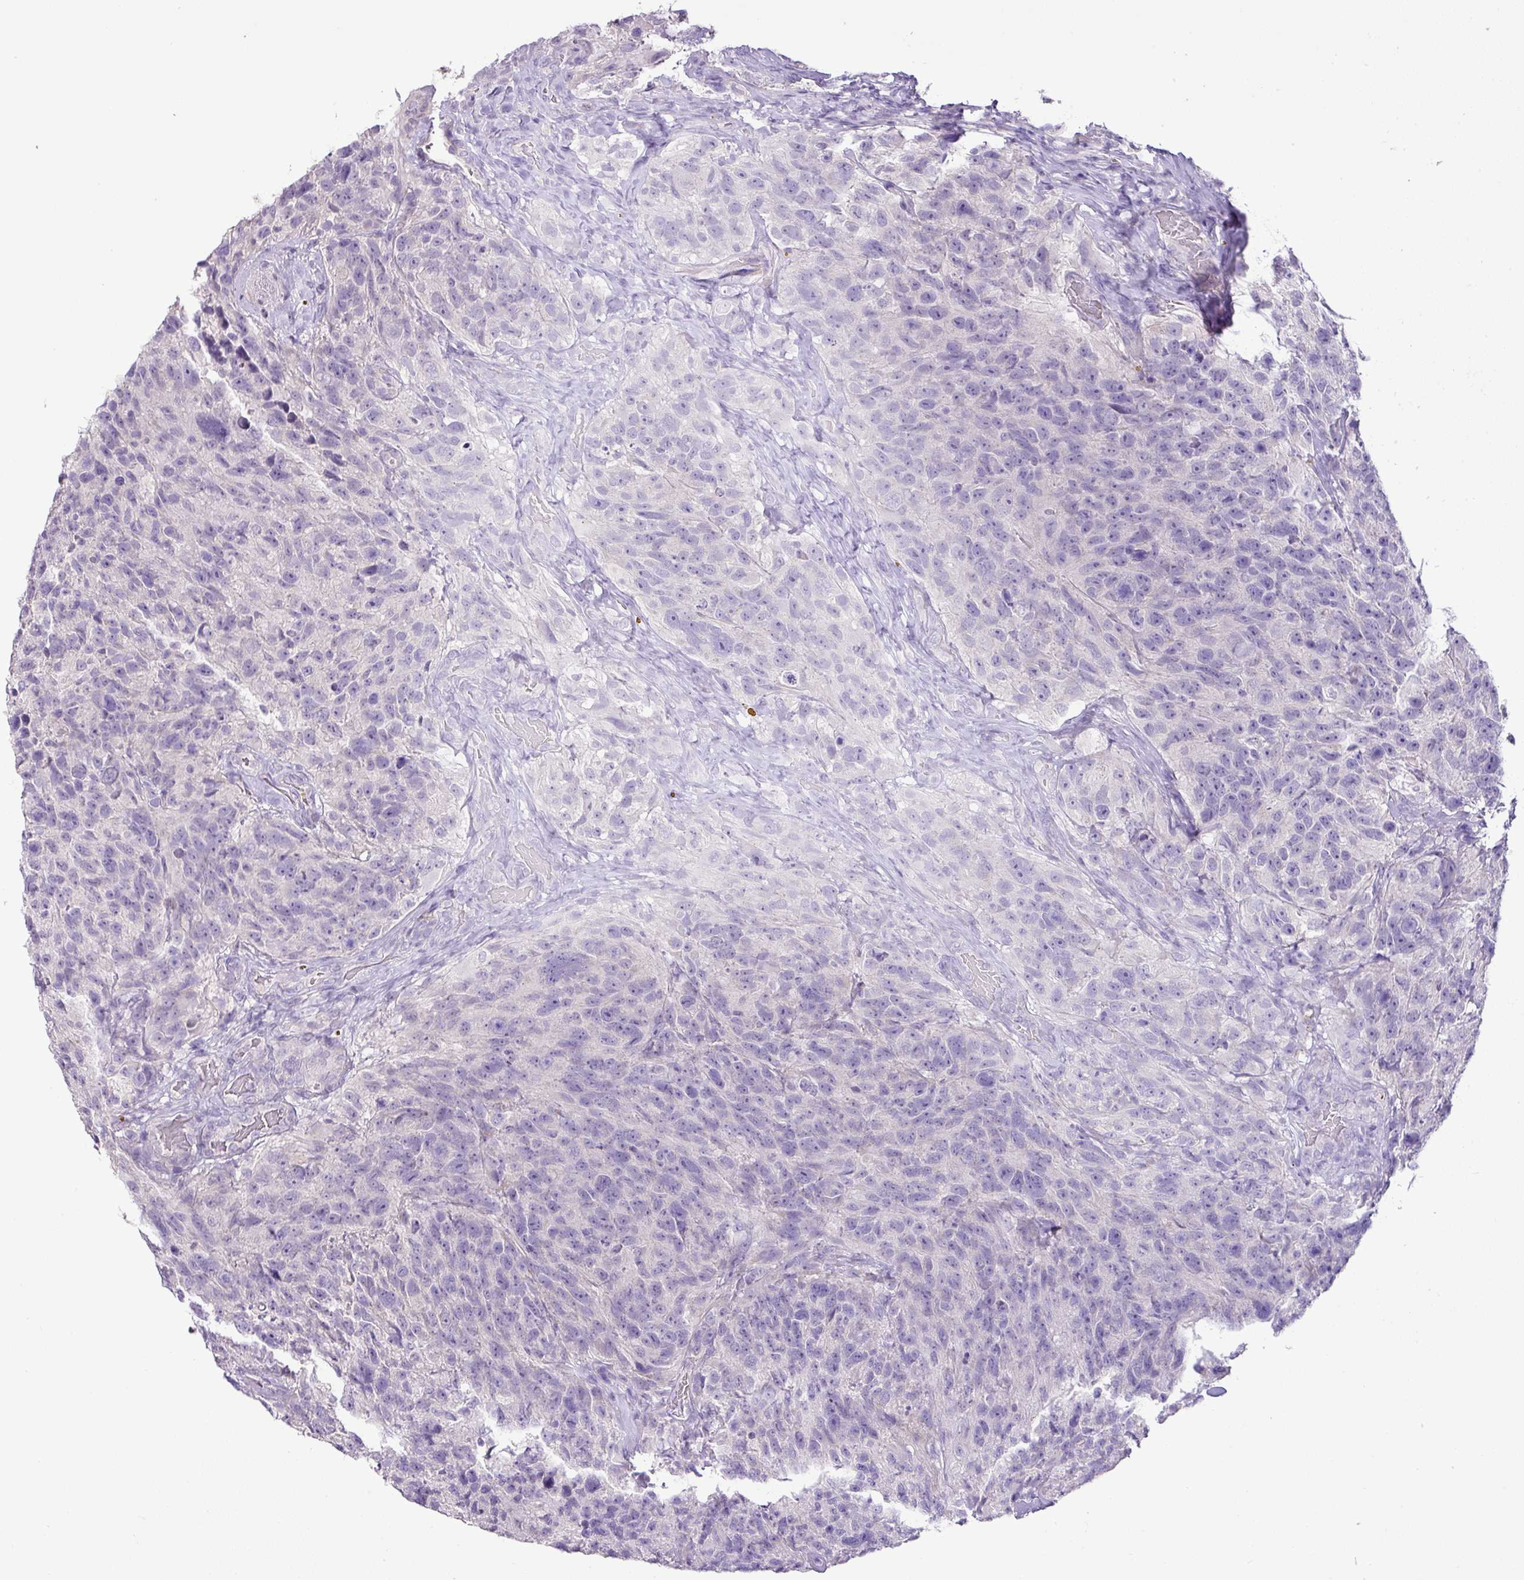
{"staining": {"intensity": "negative", "quantity": "none", "location": "none"}, "tissue": "glioma", "cell_type": "Tumor cells", "image_type": "cancer", "snomed": [{"axis": "morphology", "description": "Glioma, malignant, High grade"}, {"axis": "topography", "description": "Brain"}], "caption": "Immunohistochemistry (IHC) image of neoplastic tissue: high-grade glioma (malignant) stained with DAB (3,3'-diaminobenzidine) exhibits no significant protein expression in tumor cells. (DAB (3,3'-diaminobenzidine) immunohistochemistry (IHC) visualized using brightfield microscopy, high magnification).", "gene": "DIP2A", "patient": {"sex": "male", "age": 69}}